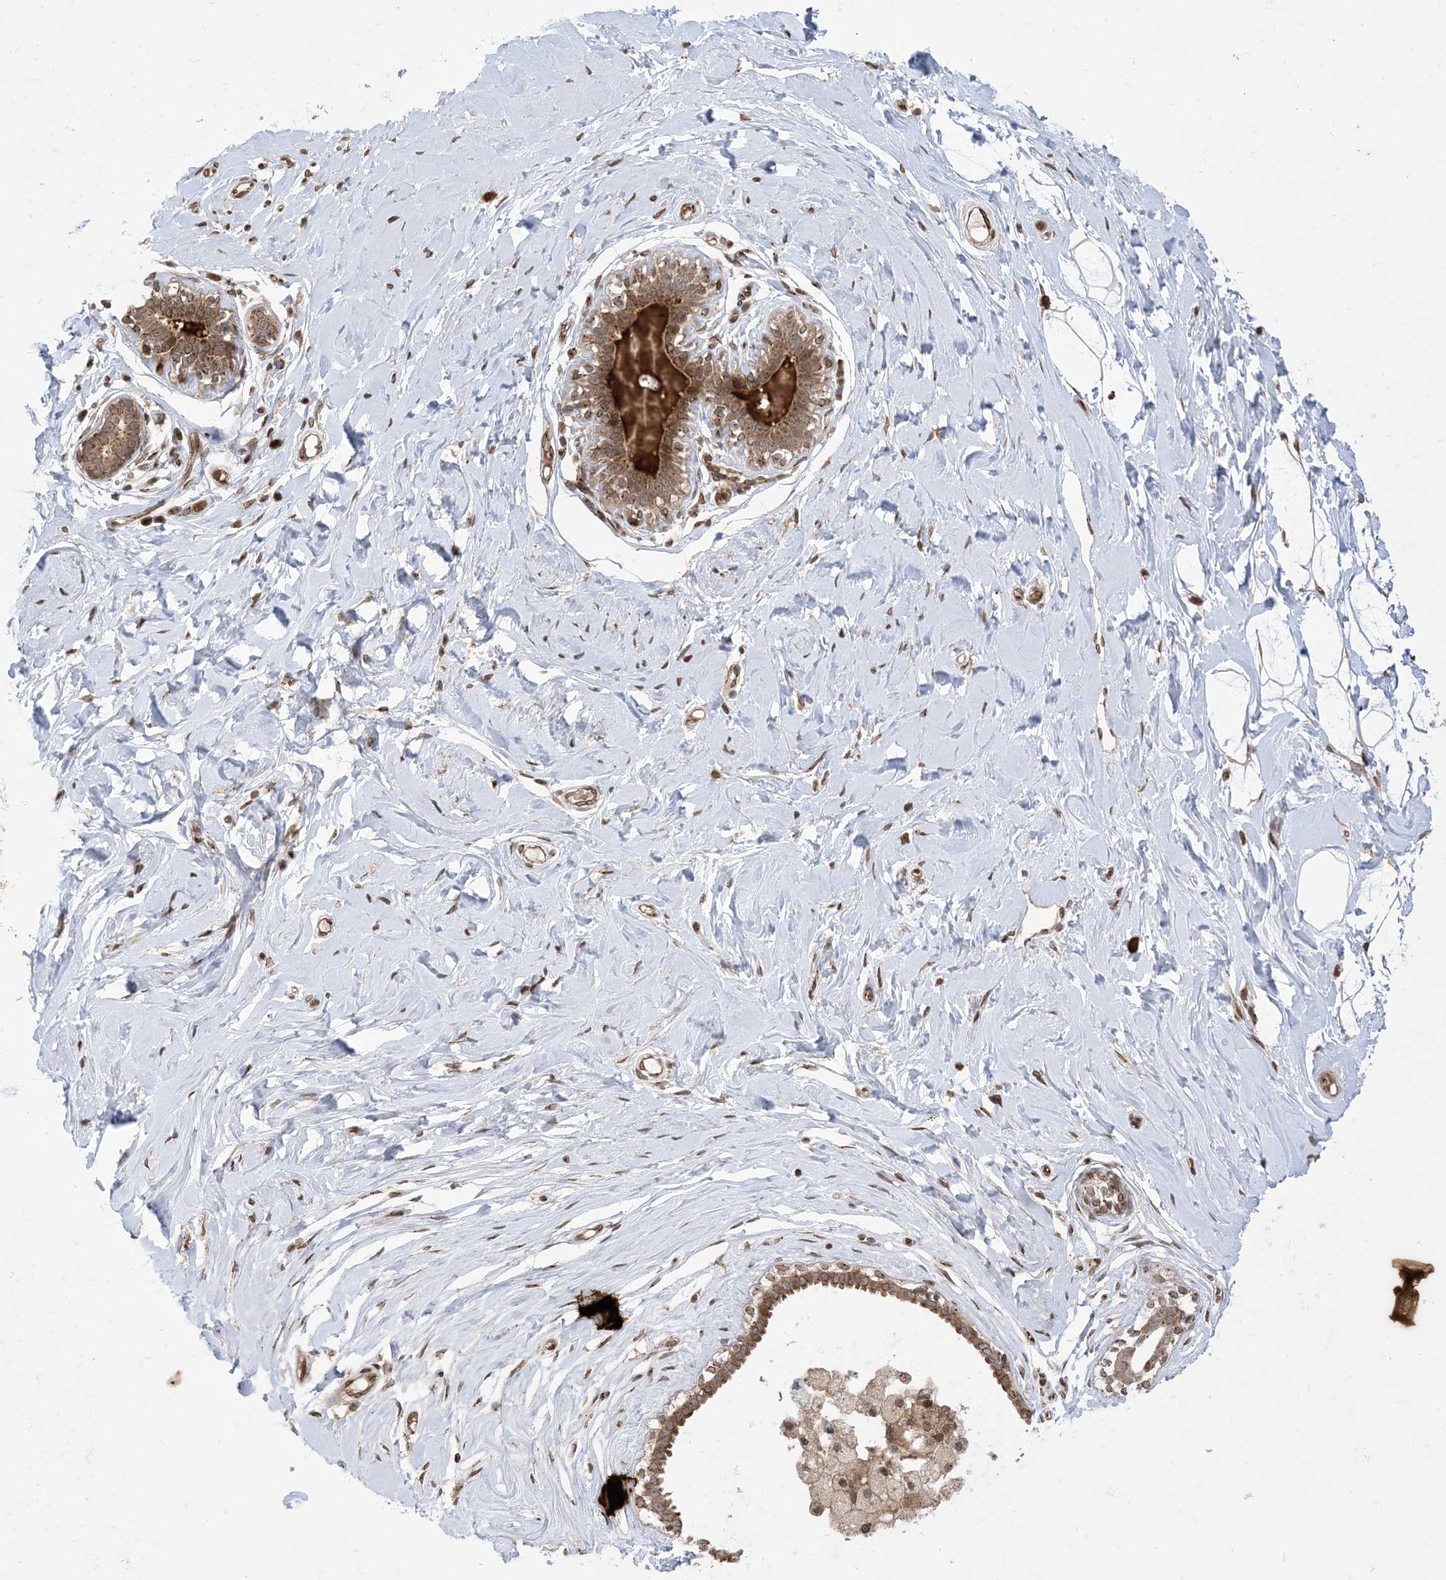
{"staining": {"intensity": "moderate", "quantity": ">75%", "location": "cytoplasmic/membranous"}, "tissue": "breast", "cell_type": "Adipocytes", "image_type": "normal", "snomed": [{"axis": "morphology", "description": "Normal tissue, NOS"}, {"axis": "morphology", "description": "Adenoma, NOS"}, {"axis": "topography", "description": "Breast"}], "caption": "Normal breast was stained to show a protein in brown. There is medium levels of moderate cytoplasmic/membranous staining in about >75% of adipocytes.", "gene": "CASP4", "patient": {"sex": "female", "age": 23}}